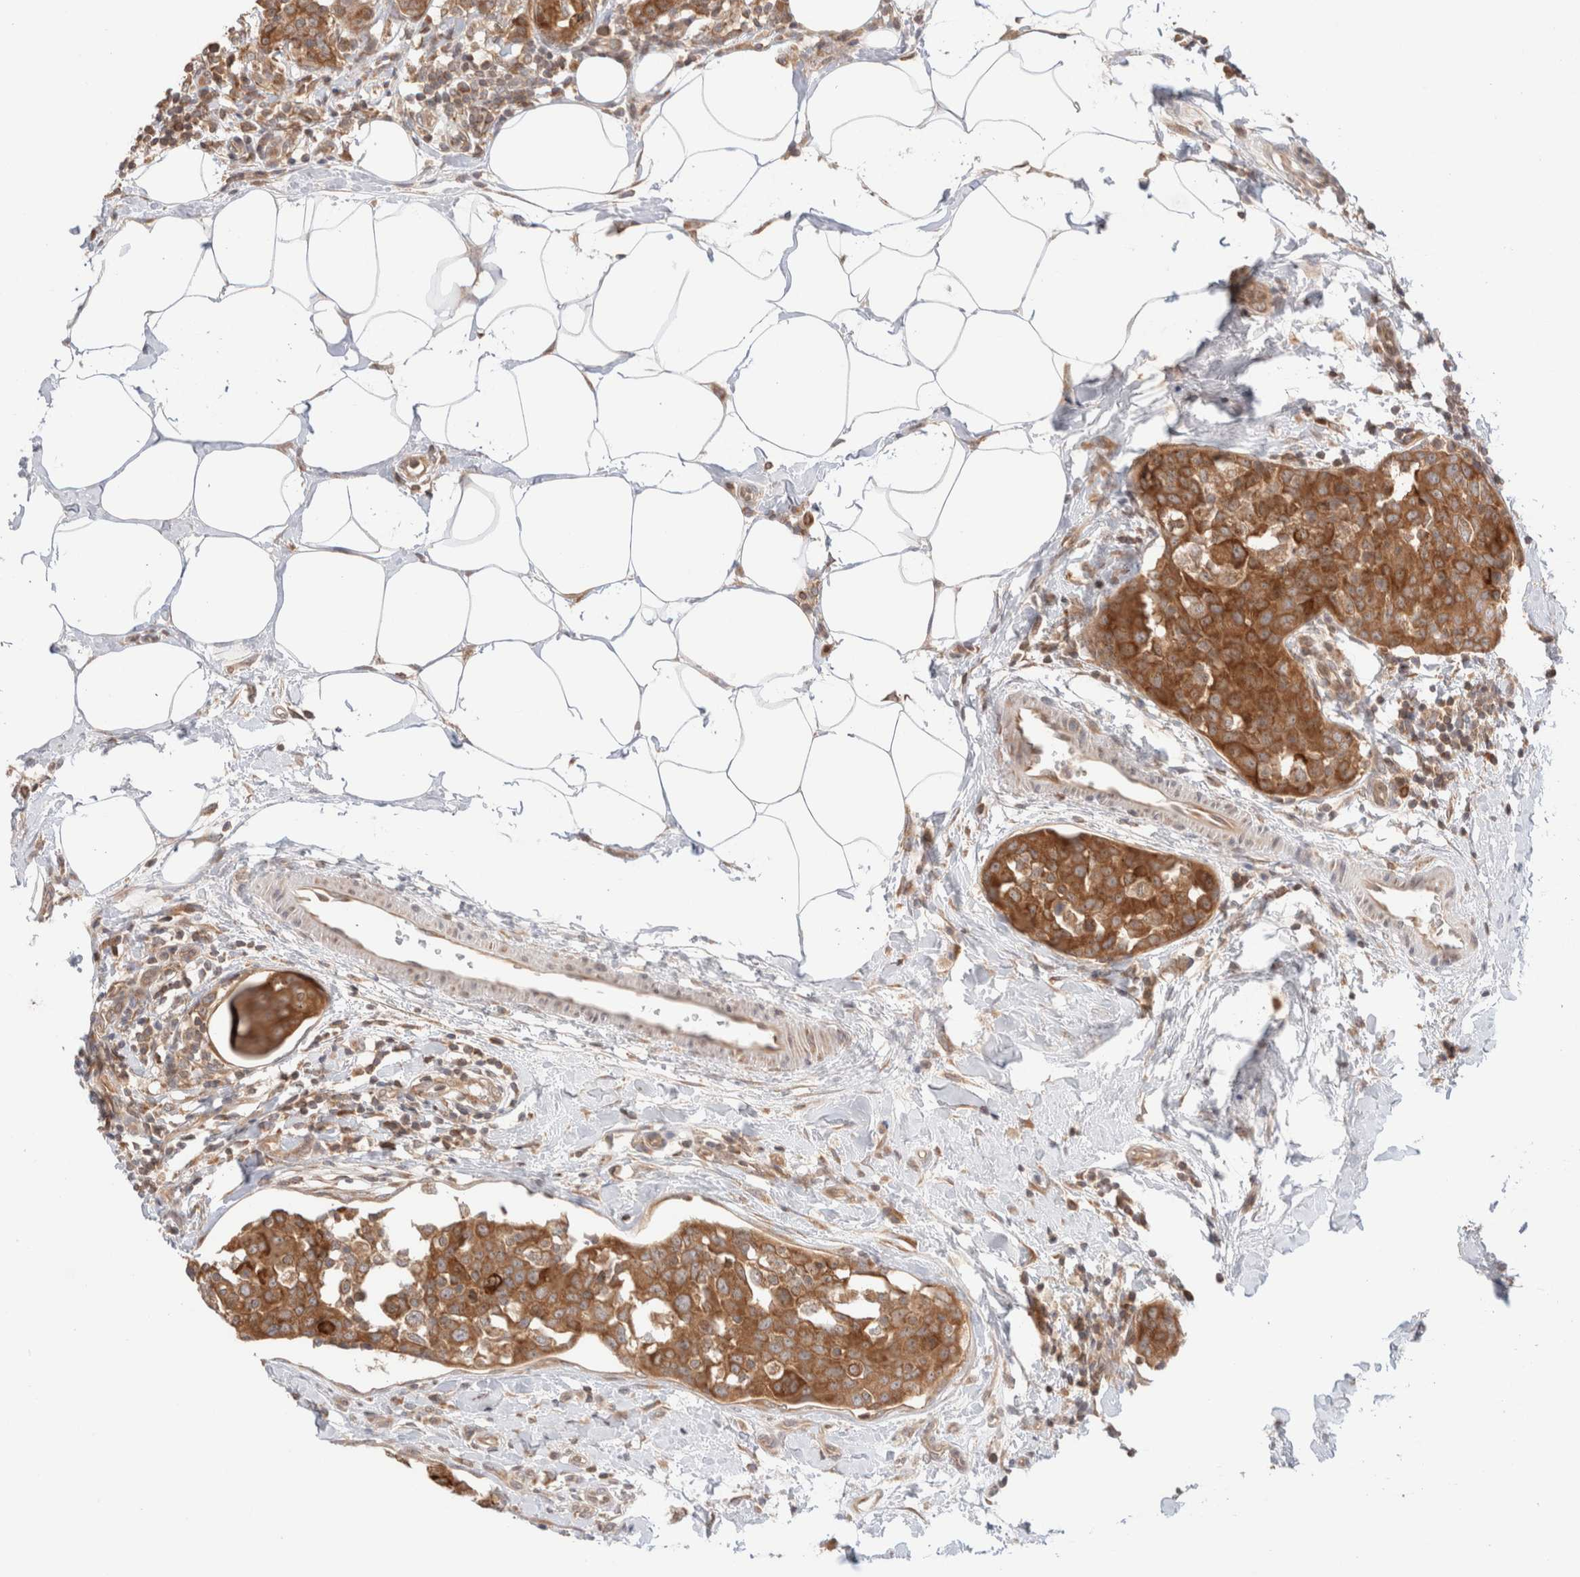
{"staining": {"intensity": "strong", "quantity": ">75%", "location": "cytoplasmic/membranous"}, "tissue": "breast cancer", "cell_type": "Tumor cells", "image_type": "cancer", "snomed": [{"axis": "morphology", "description": "Normal tissue, NOS"}, {"axis": "morphology", "description": "Duct carcinoma"}, {"axis": "topography", "description": "Breast"}], "caption": "A brown stain labels strong cytoplasmic/membranous expression of a protein in breast cancer tumor cells.", "gene": "XKR4", "patient": {"sex": "female", "age": 37}}